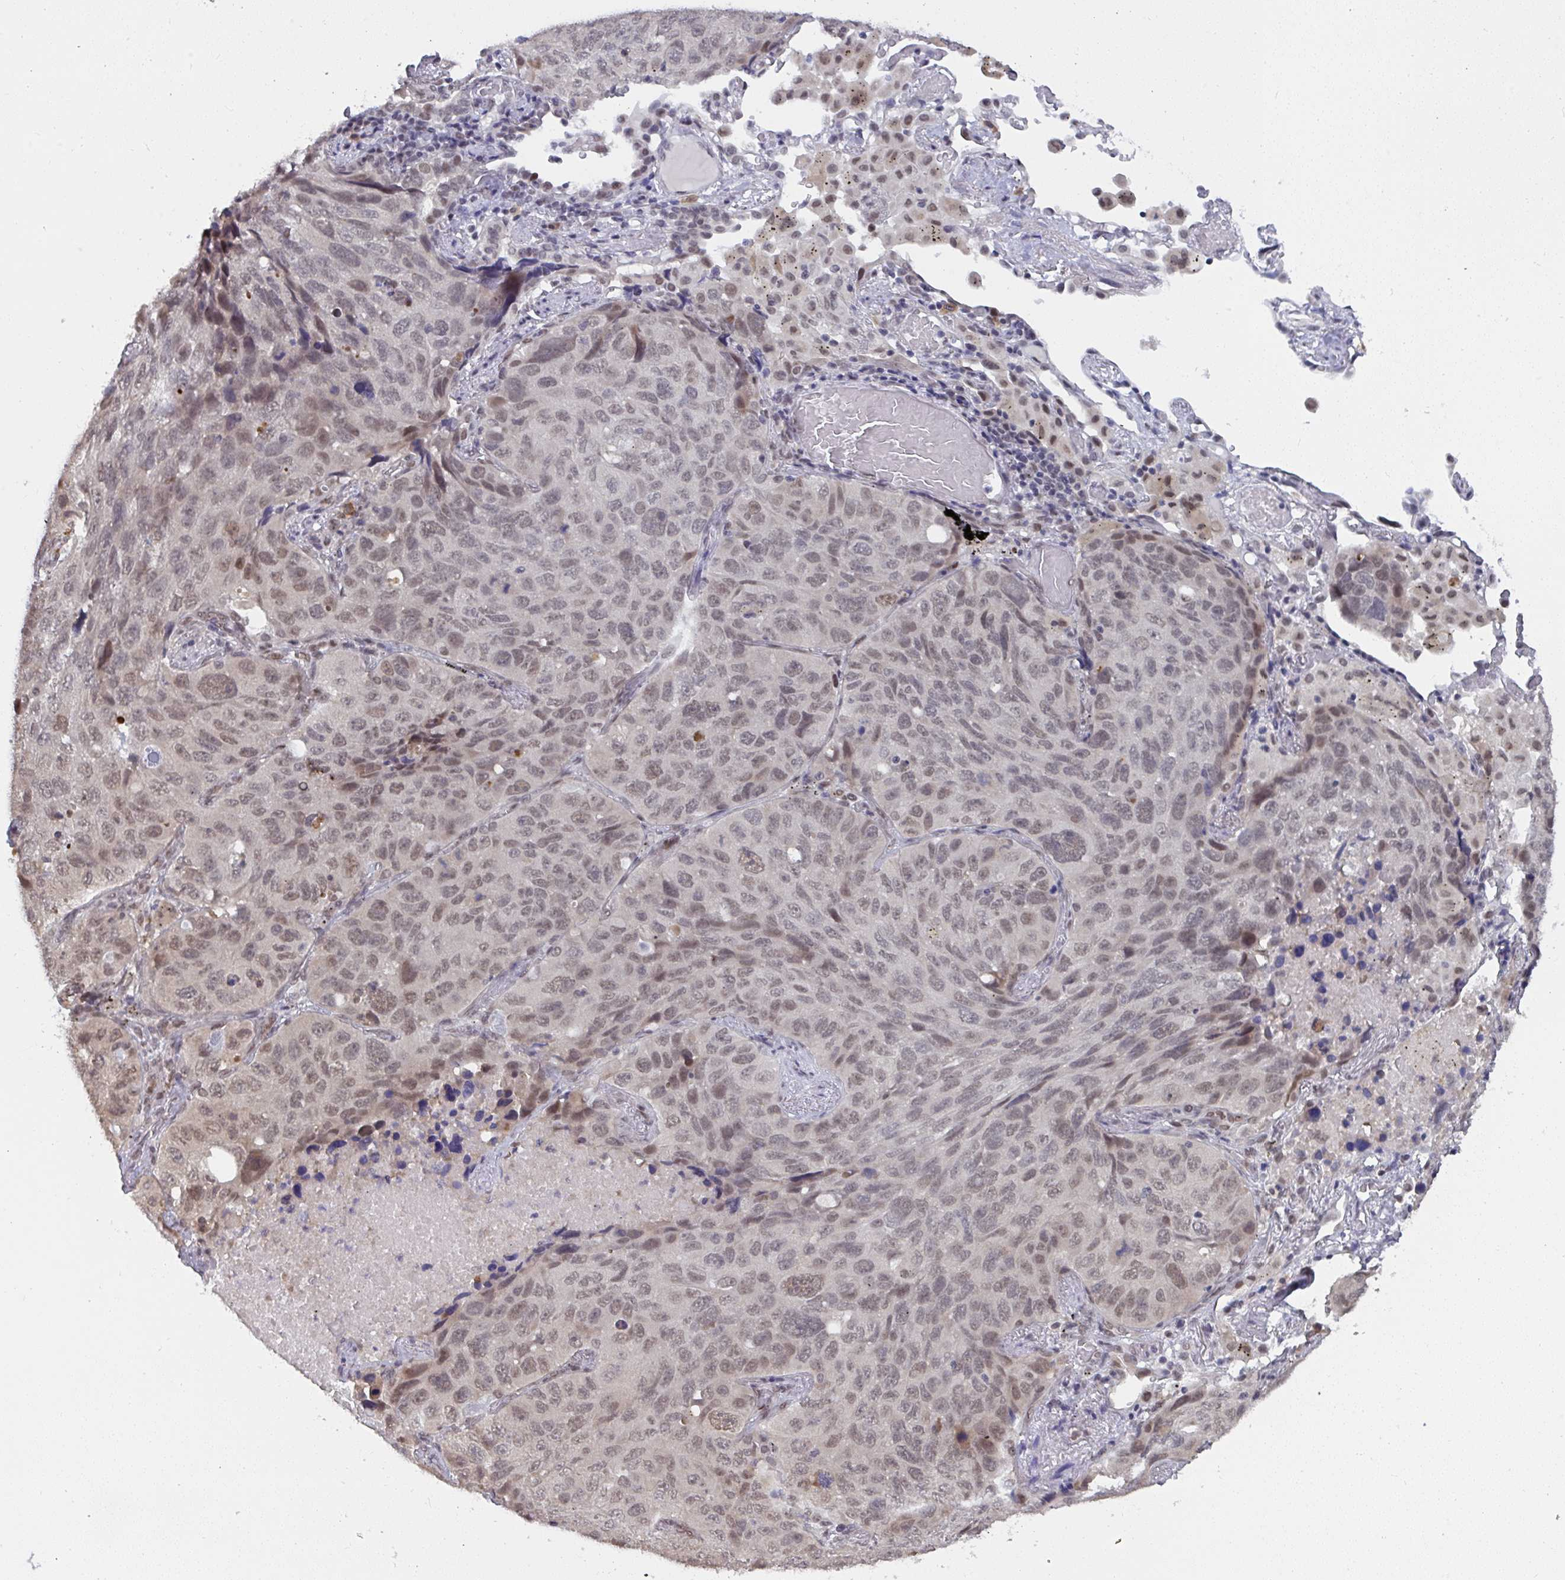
{"staining": {"intensity": "moderate", "quantity": ">75%", "location": "nuclear"}, "tissue": "lung cancer", "cell_type": "Tumor cells", "image_type": "cancer", "snomed": [{"axis": "morphology", "description": "Squamous cell carcinoma, NOS"}, {"axis": "topography", "description": "Lung"}], "caption": "IHC of lung cancer displays medium levels of moderate nuclear positivity in approximately >75% of tumor cells.", "gene": "JMJD1C", "patient": {"sex": "male", "age": 60}}